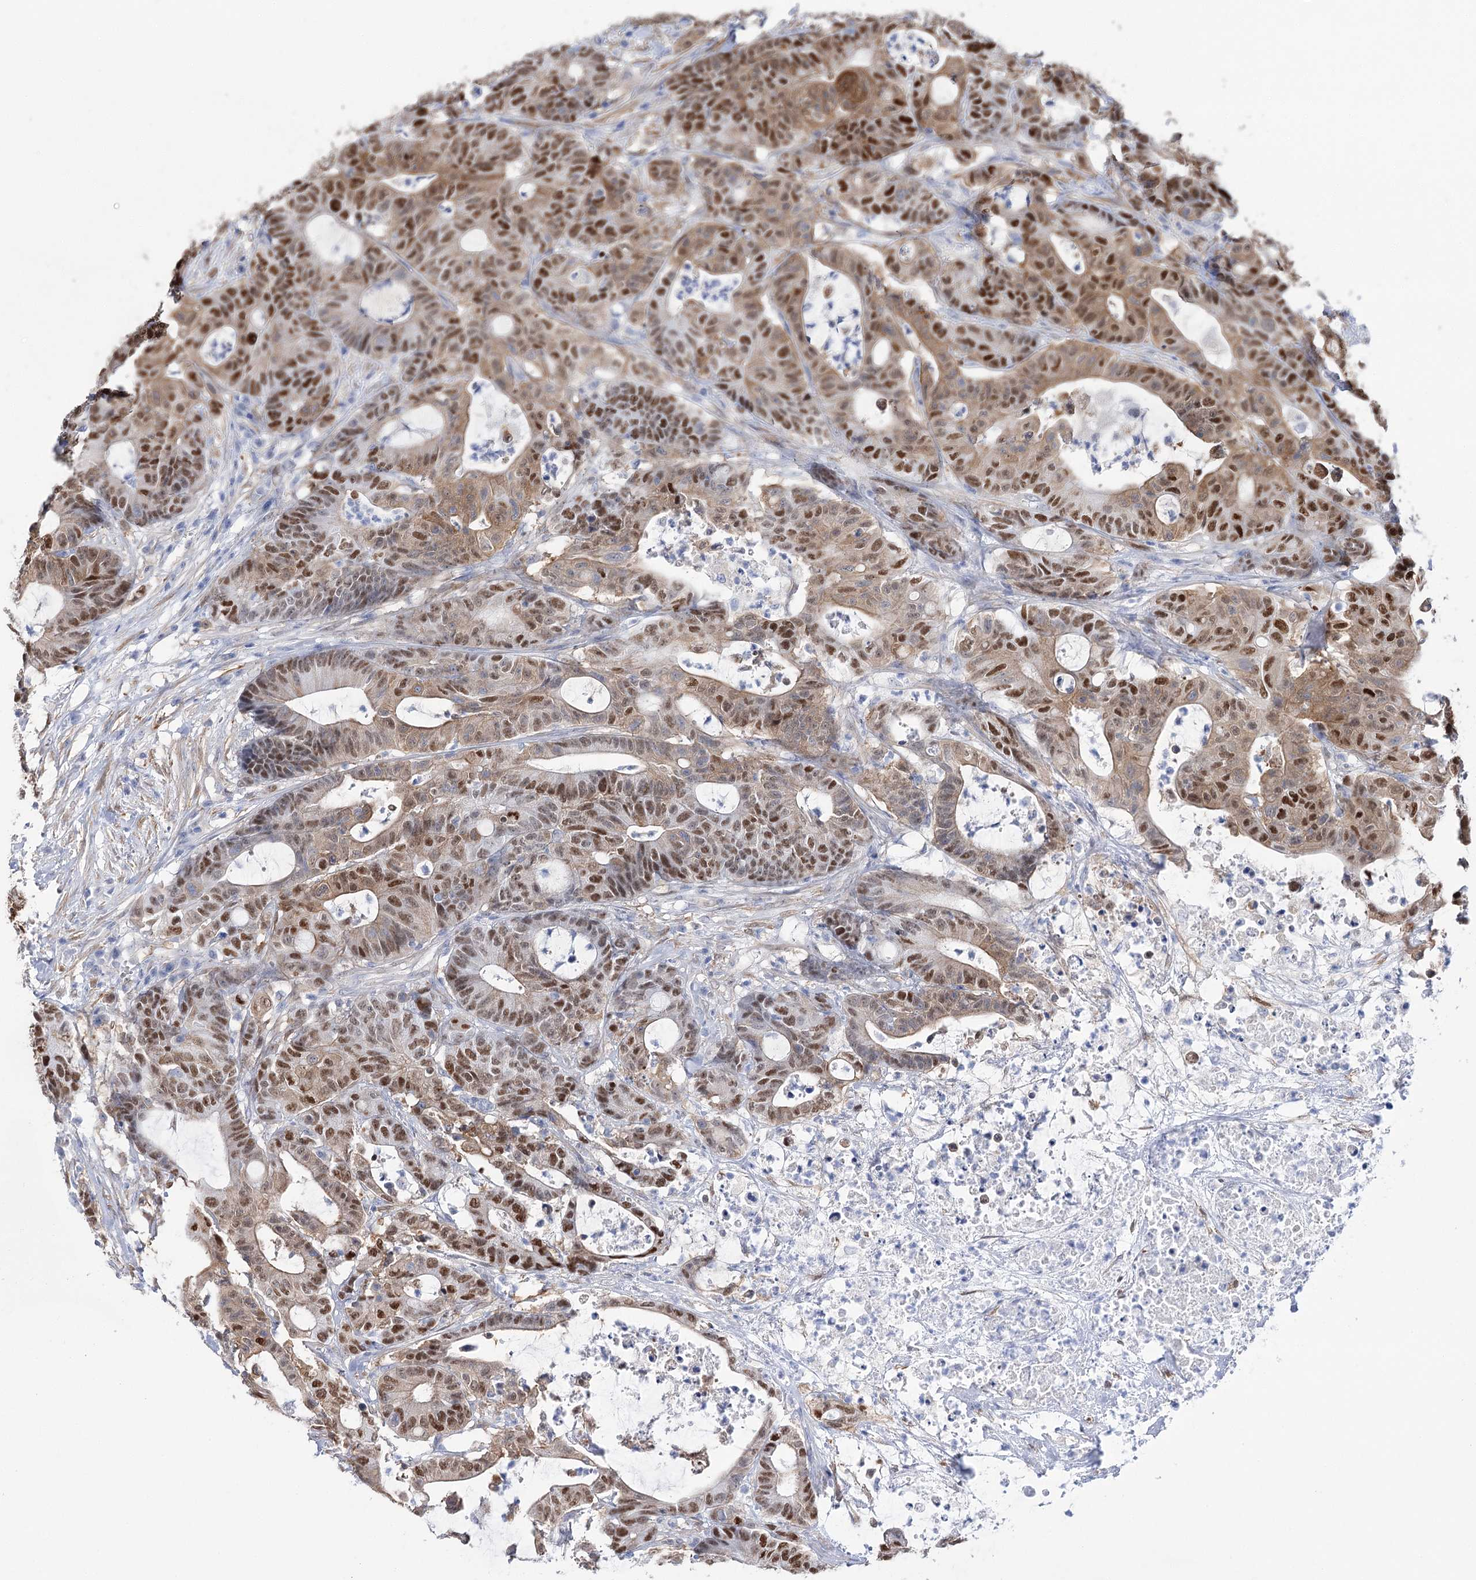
{"staining": {"intensity": "strong", "quantity": ">75%", "location": "nuclear"}, "tissue": "colorectal cancer", "cell_type": "Tumor cells", "image_type": "cancer", "snomed": [{"axis": "morphology", "description": "Adenocarcinoma, NOS"}, {"axis": "topography", "description": "Colon"}], "caption": "Adenocarcinoma (colorectal) tissue exhibits strong nuclear staining in approximately >75% of tumor cells", "gene": "UGDH", "patient": {"sex": "female", "age": 84}}